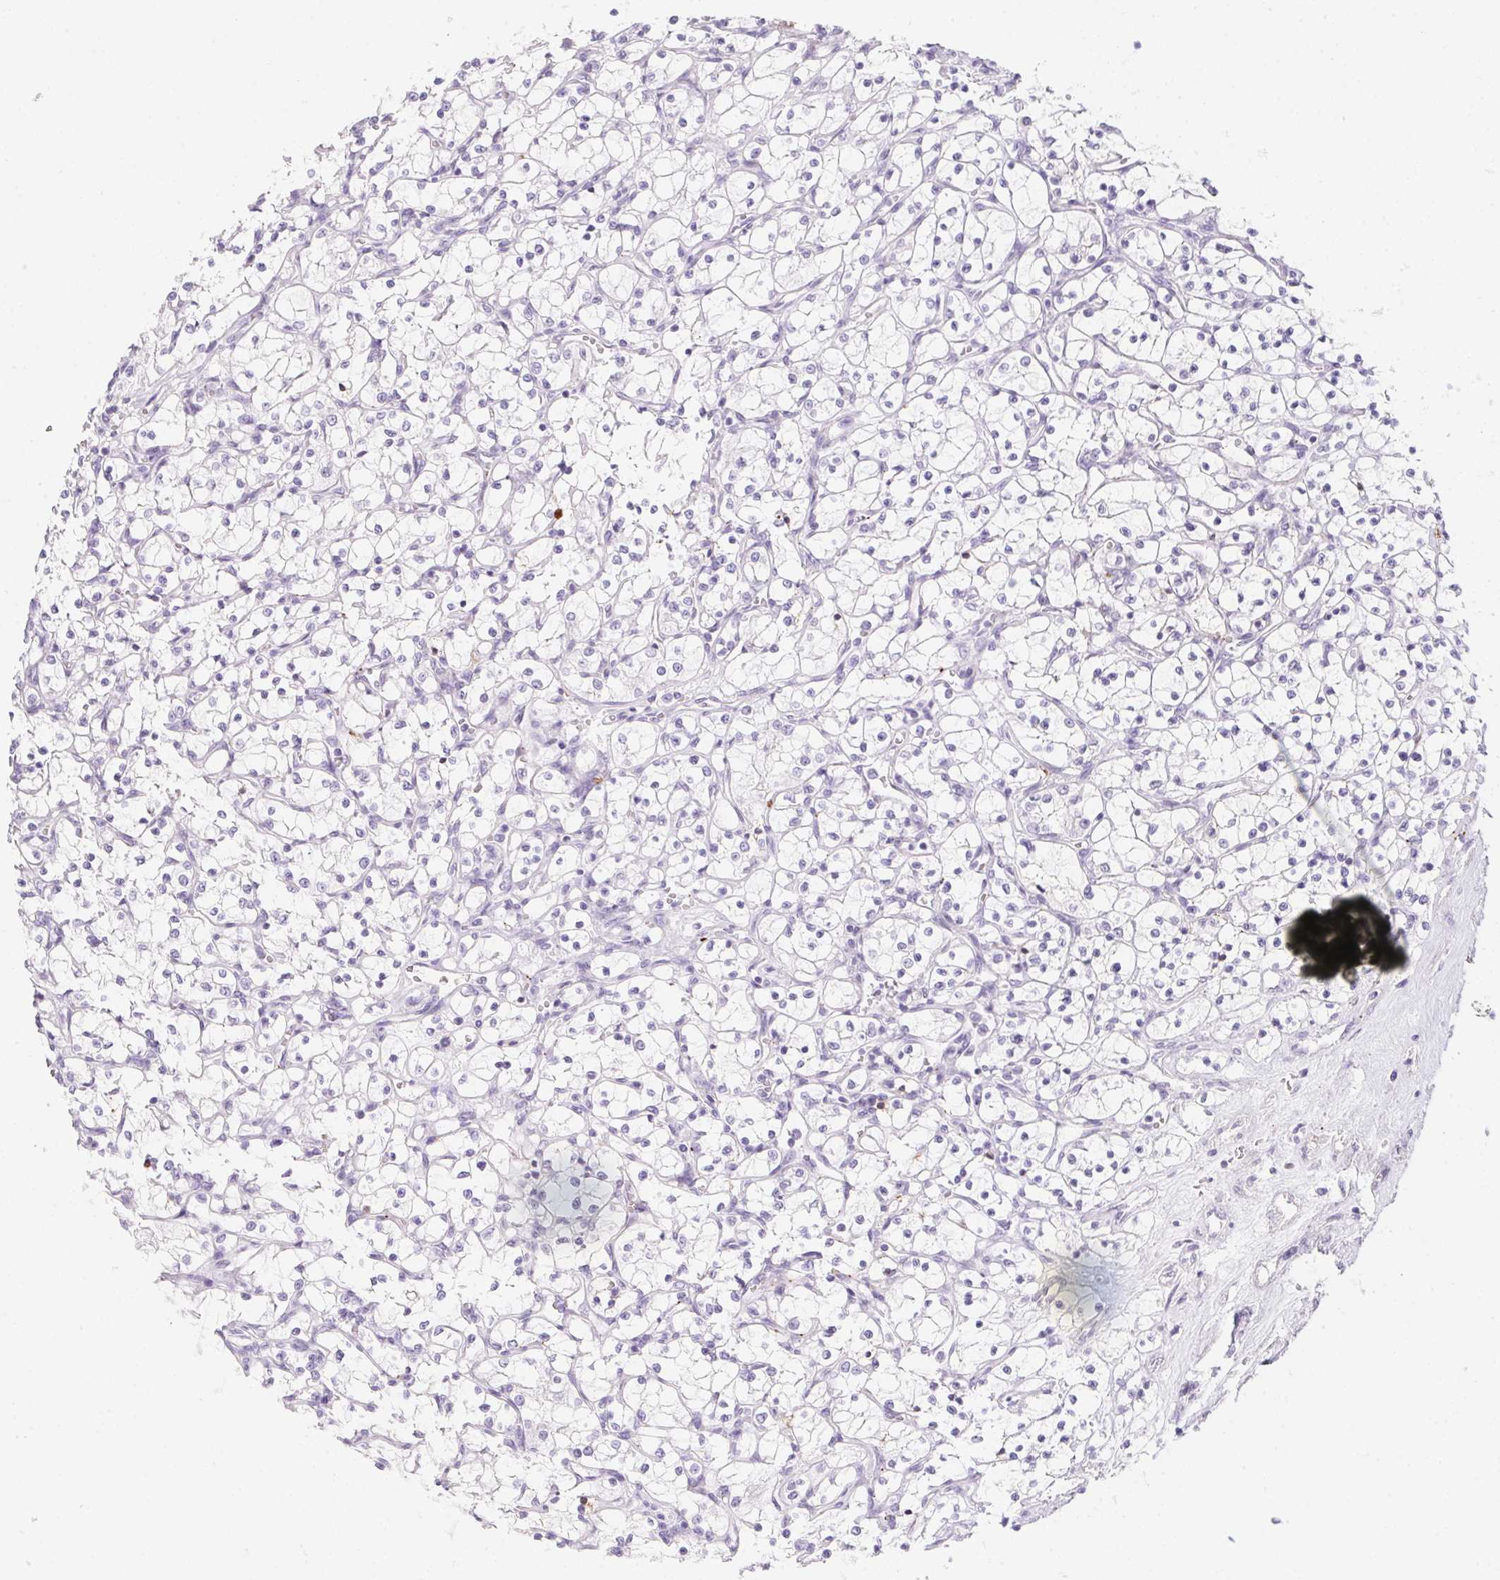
{"staining": {"intensity": "negative", "quantity": "none", "location": "none"}, "tissue": "renal cancer", "cell_type": "Tumor cells", "image_type": "cancer", "snomed": [{"axis": "morphology", "description": "Adenocarcinoma, NOS"}, {"axis": "topography", "description": "Kidney"}], "caption": "A high-resolution photomicrograph shows immunohistochemistry staining of renal adenocarcinoma, which reveals no significant staining in tumor cells.", "gene": "MYL4", "patient": {"sex": "female", "age": 69}}